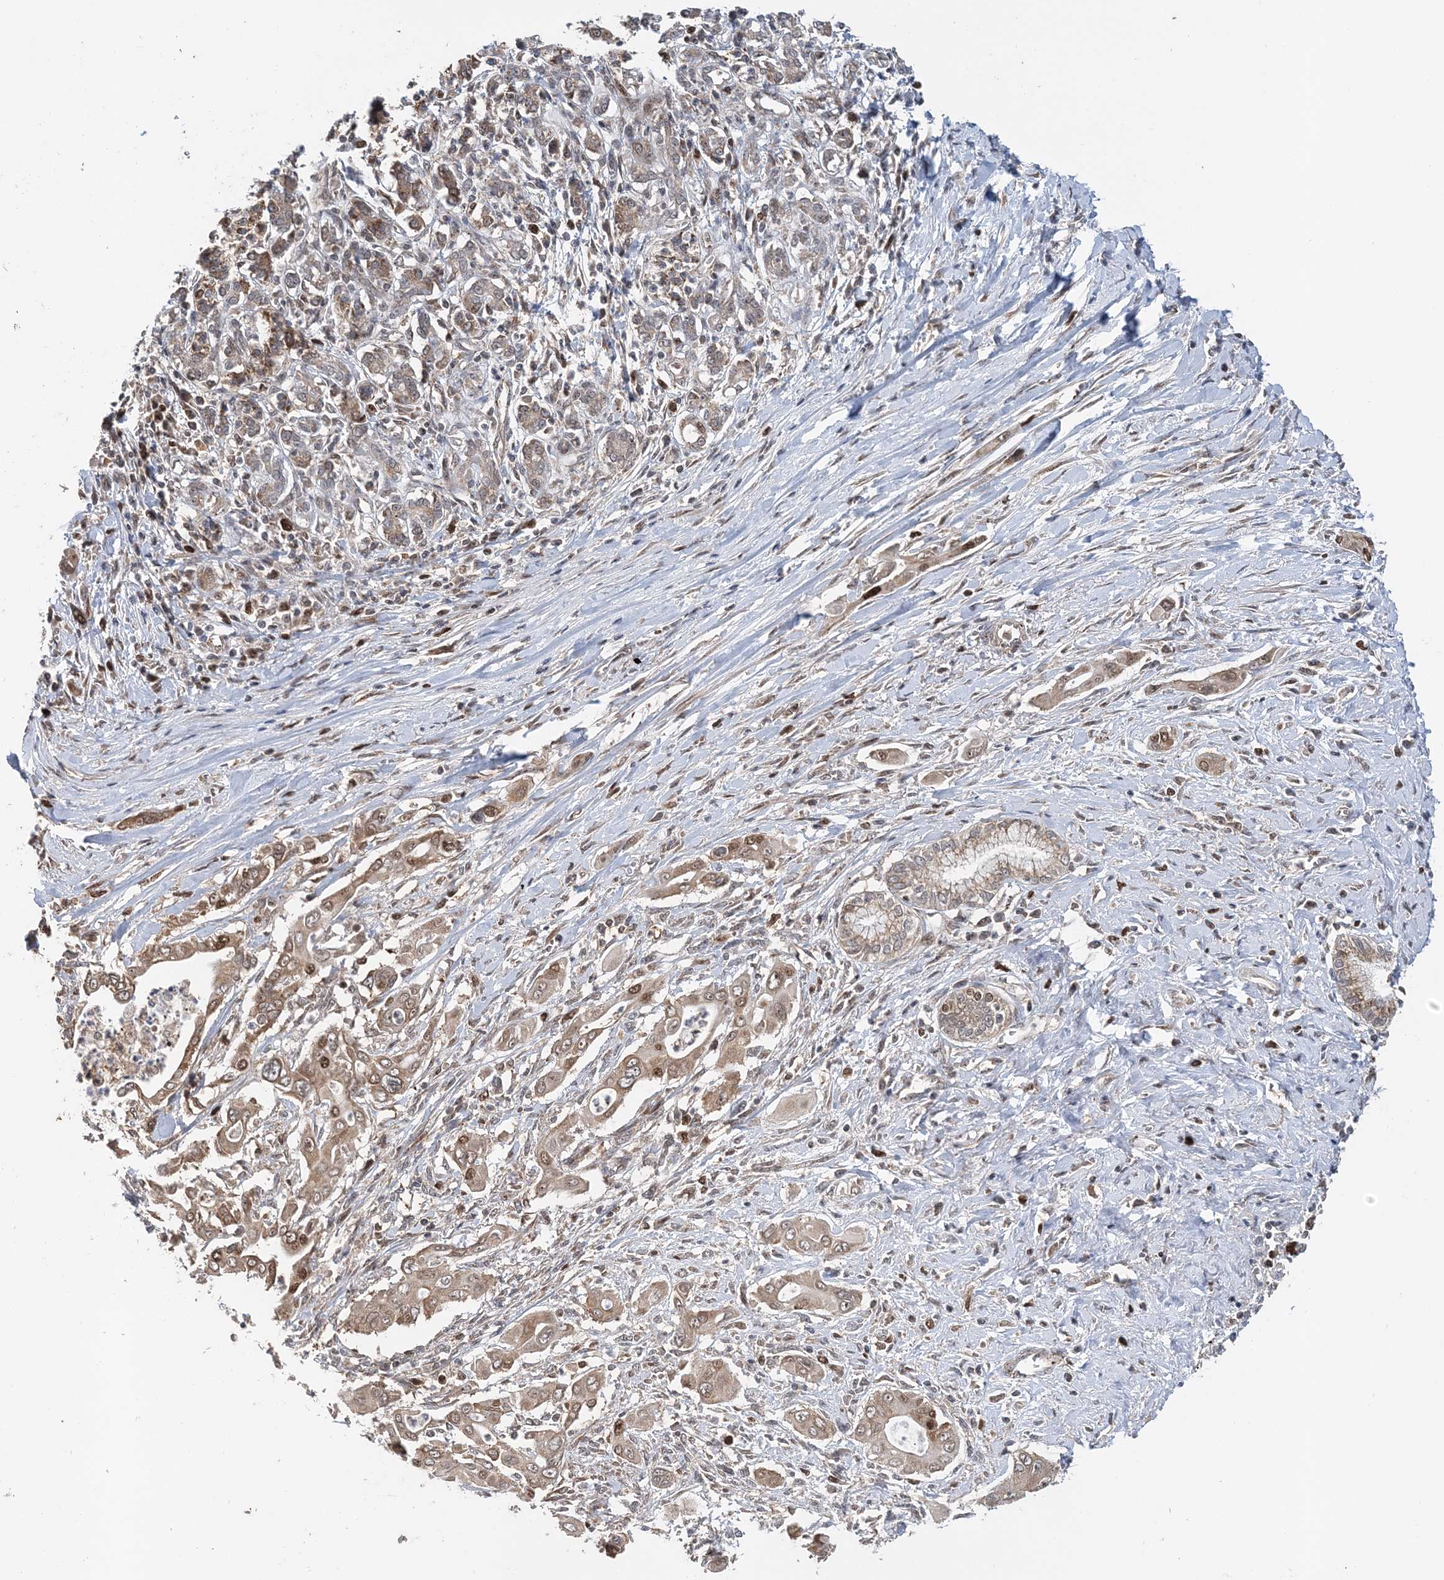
{"staining": {"intensity": "moderate", "quantity": ">75%", "location": "cytoplasmic/membranous,nuclear"}, "tissue": "pancreatic cancer", "cell_type": "Tumor cells", "image_type": "cancer", "snomed": [{"axis": "morphology", "description": "Adenocarcinoma, NOS"}, {"axis": "topography", "description": "Pancreas"}], "caption": "Protein staining of adenocarcinoma (pancreatic) tissue shows moderate cytoplasmic/membranous and nuclear staining in approximately >75% of tumor cells.", "gene": "KIF4A", "patient": {"sex": "male", "age": 58}}